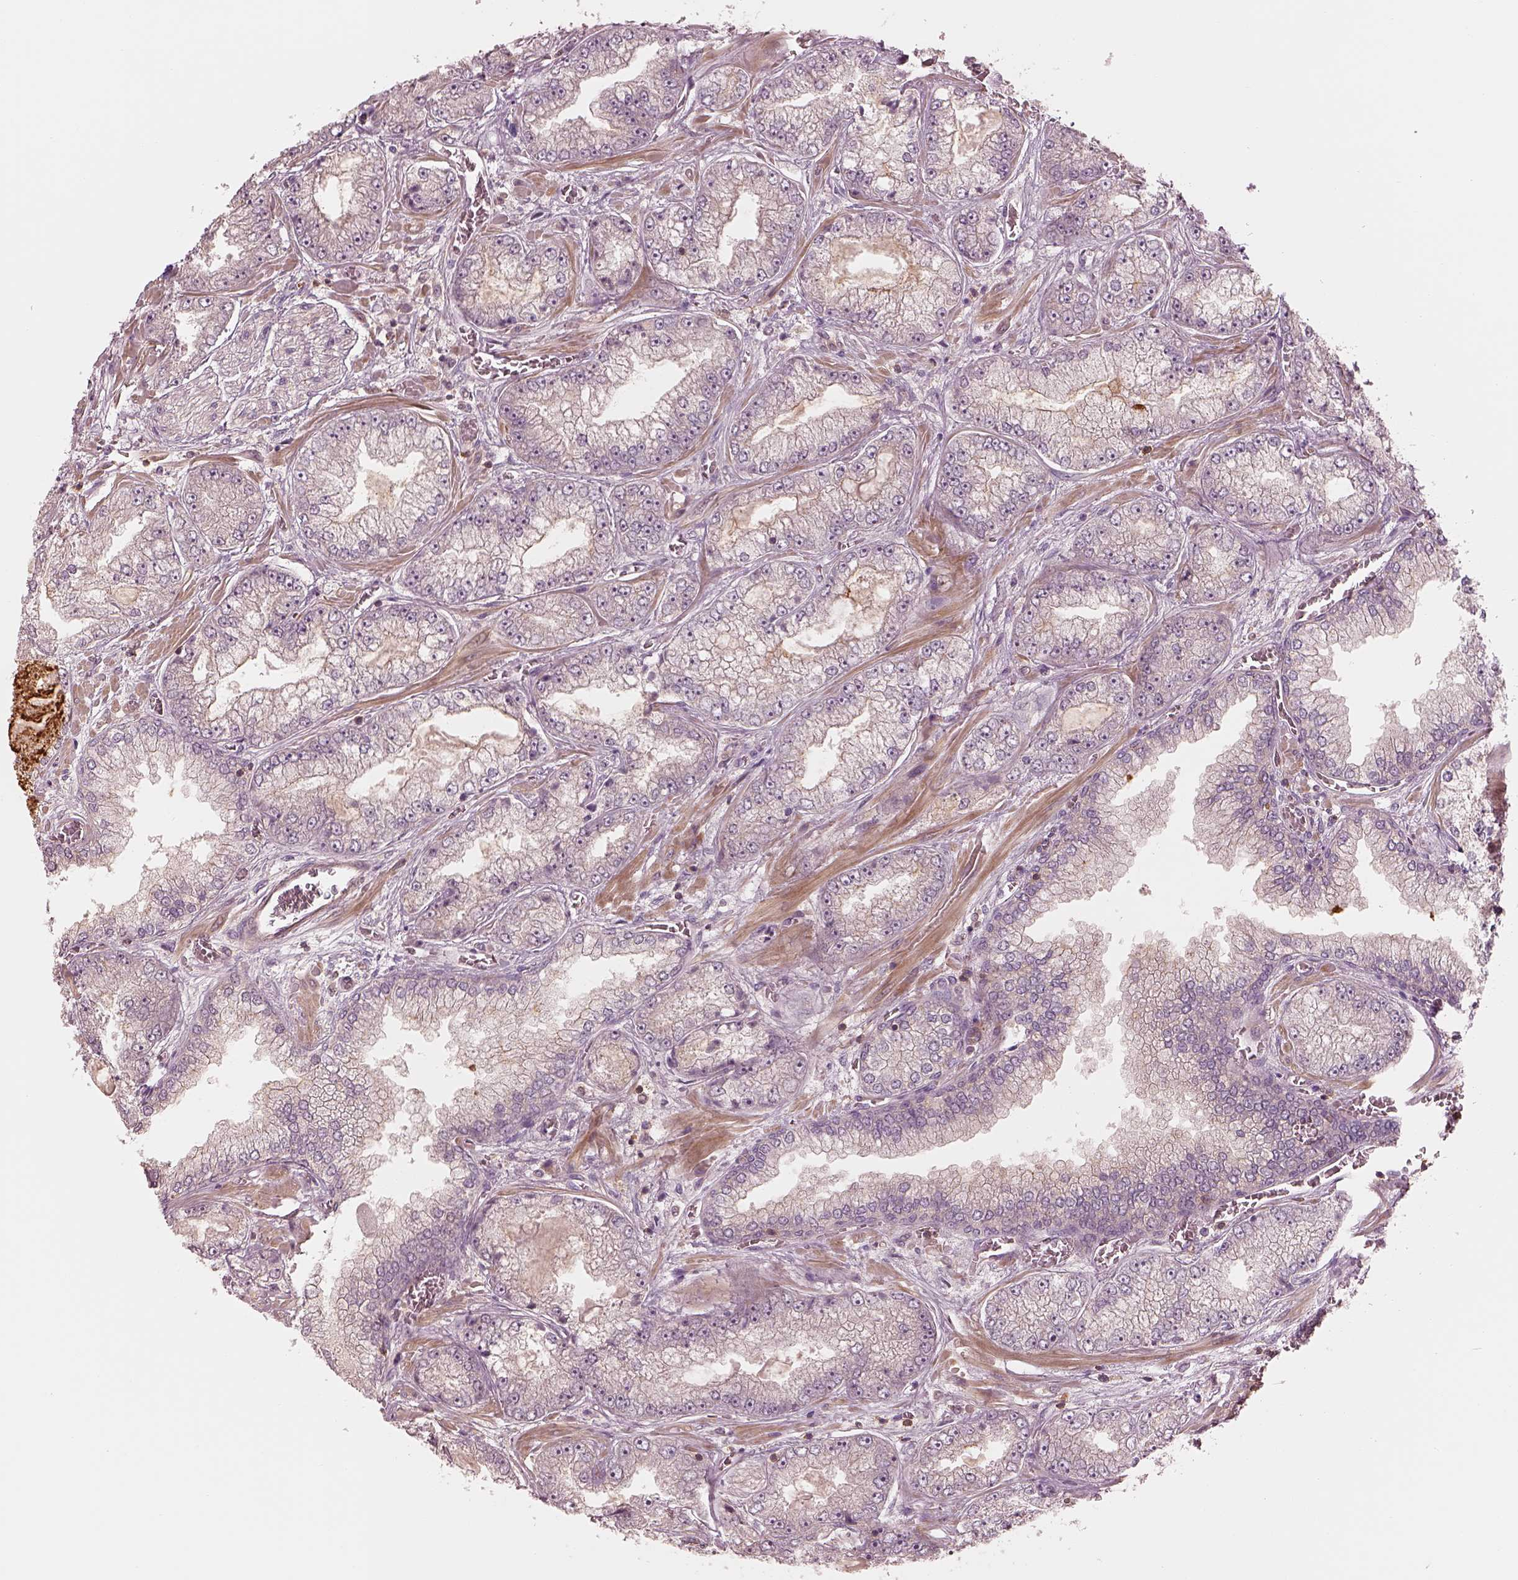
{"staining": {"intensity": "negative", "quantity": "none", "location": "none"}, "tissue": "prostate cancer", "cell_type": "Tumor cells", "image_type": "cancer", "snomed": [{"axis": "morphology", "description": "Adenocarcinoma, Low grade"}, {"axis": "topography", "description": "Prostate"}], "caption": "Immunohistochemistry image of neoplastic tissue: low-grade adenocarcinoma (prostate) stained with DAB (3,3'-diaminobenzidine) shows no significant protein expression in tumor cells.", "gene": "FAM107B", "patient": {"sex": "male", "age": 57}}